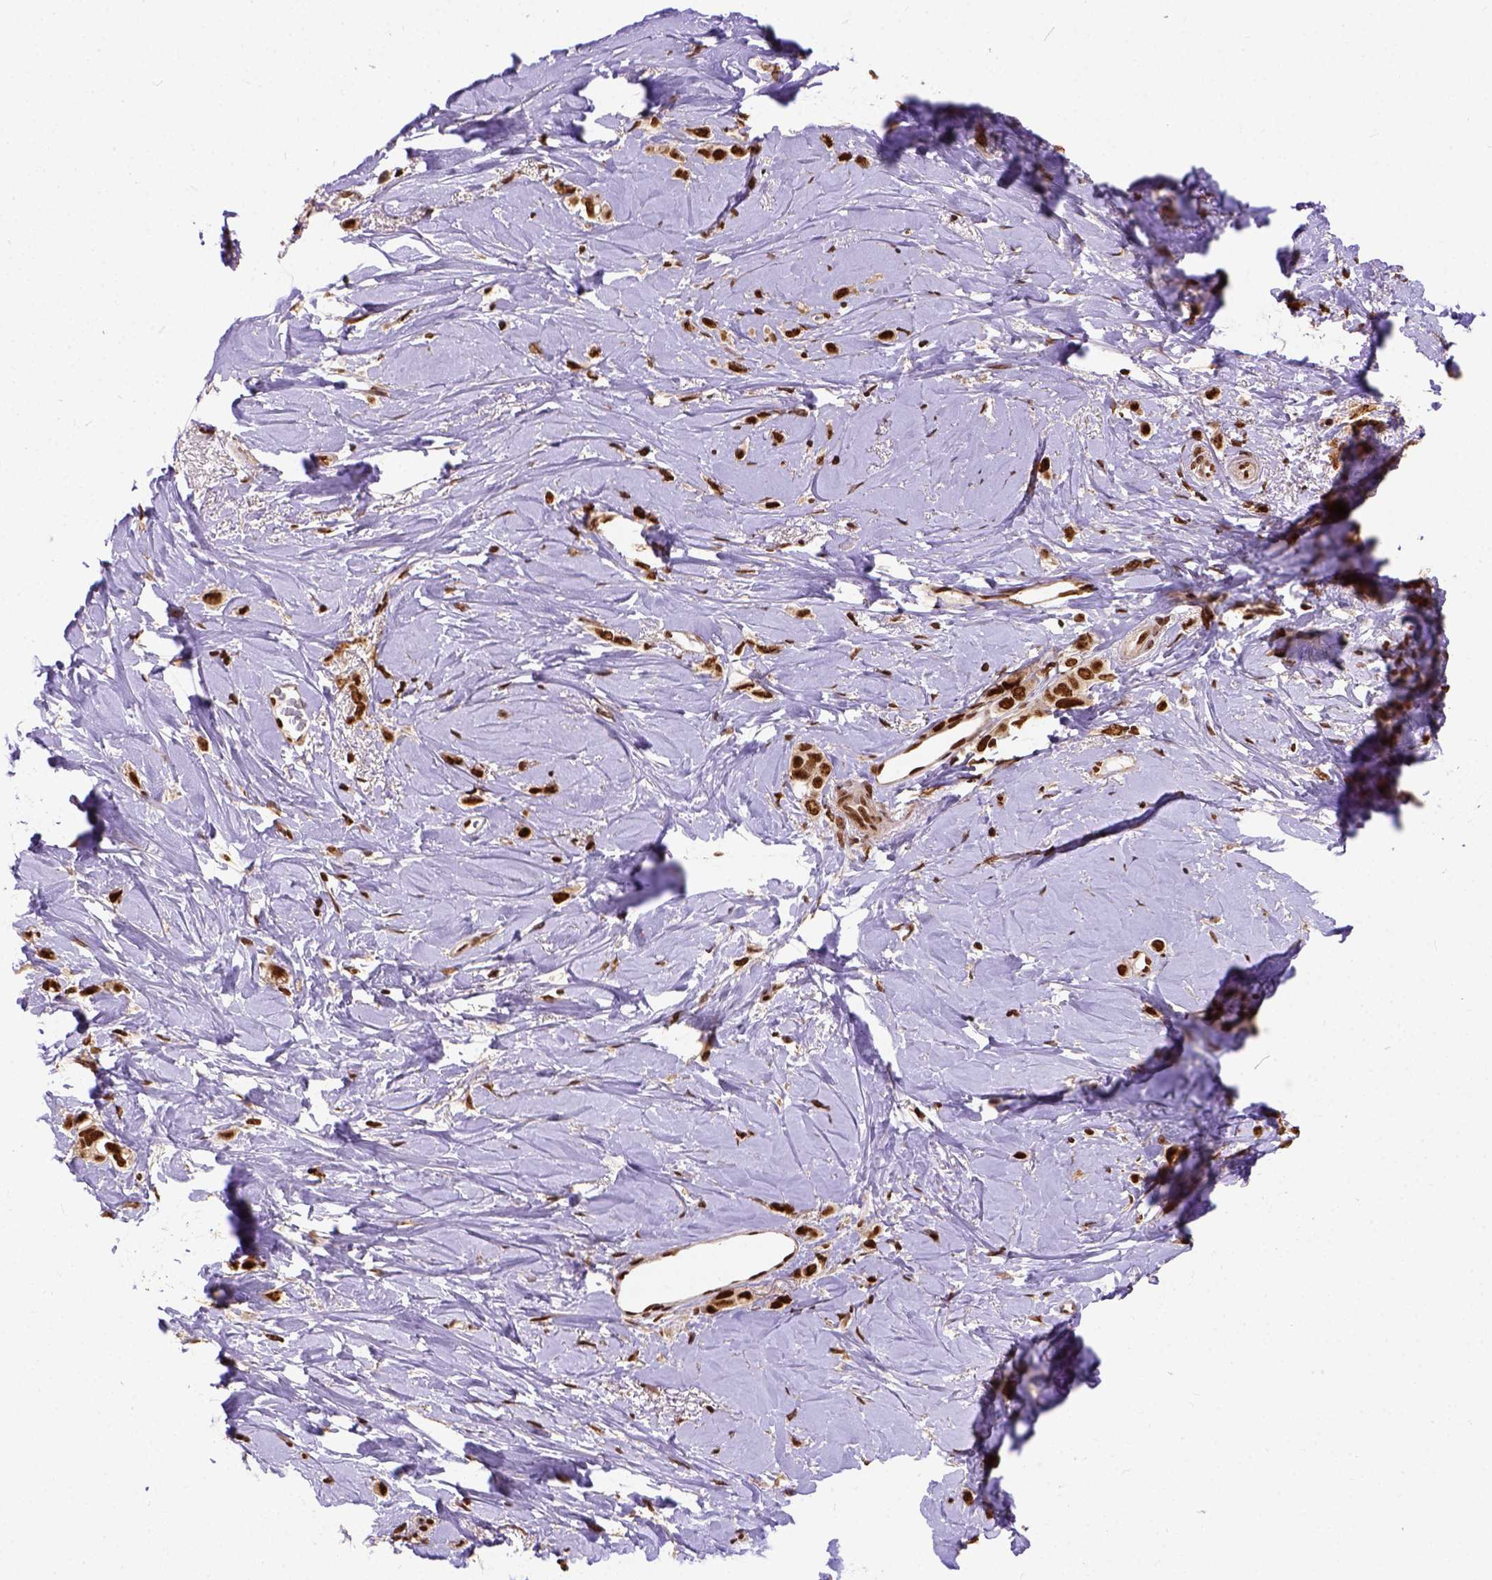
{"staining": {"intensity": "strong", "quantity": ">75%", "location": "nuclear"}, "tissue": "breast cancer", "cell_type": "Tumor cells", "image_type": "cancer", "snomed": [{"axis": "morphology", "description": "Lobular carcinoma"}, {"axis": "topography", "description": "Breast"}], "caption": "Human breast lobular carcinoma stained with a protein marker shows strong staining in tumor cells.", "gene": "NACC1", "patient": {"sex": "female", "age": 66}}